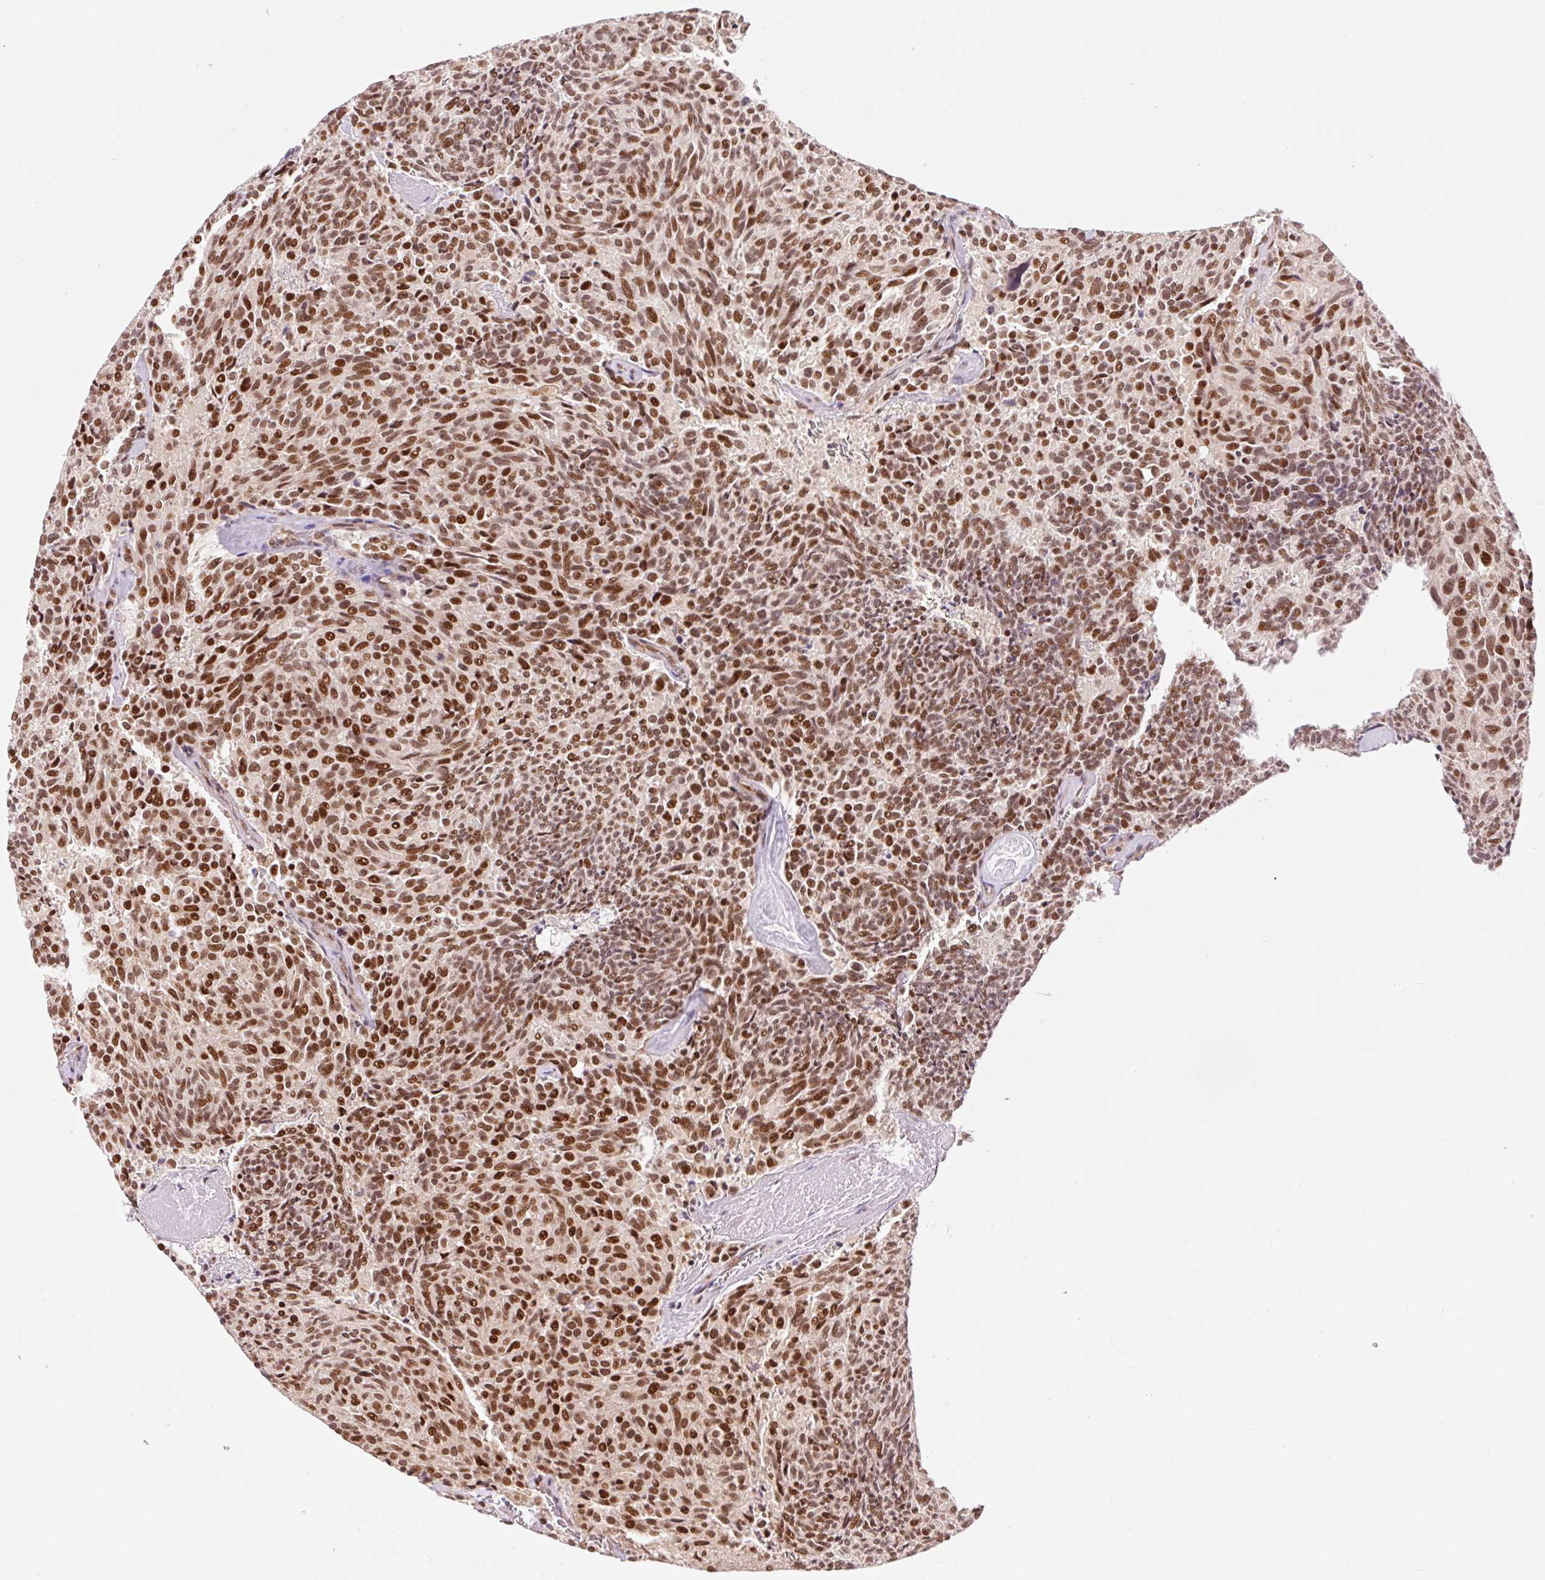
{"staining": {"intensity": "strong", "quantity": ">75%", "location": "nuclear"}, "tissue": "carcinoid", "cell_type": "Tumor cells", "image_type": "cancer", "snomed": [{"axis": "morphology", "description": "Carcinoid, malignant, NOS"}, {"axis": "topography", "description": "Pancreas"}], "caption": "DAB immunohistochemical staining of human malignant carcinoid exhibits strong nuclear protein staining in about >75% of tumor cells. Nuclei are stained in blue.", "gene": "INTS8", "patient": {"sex": "female", "age": 54}}